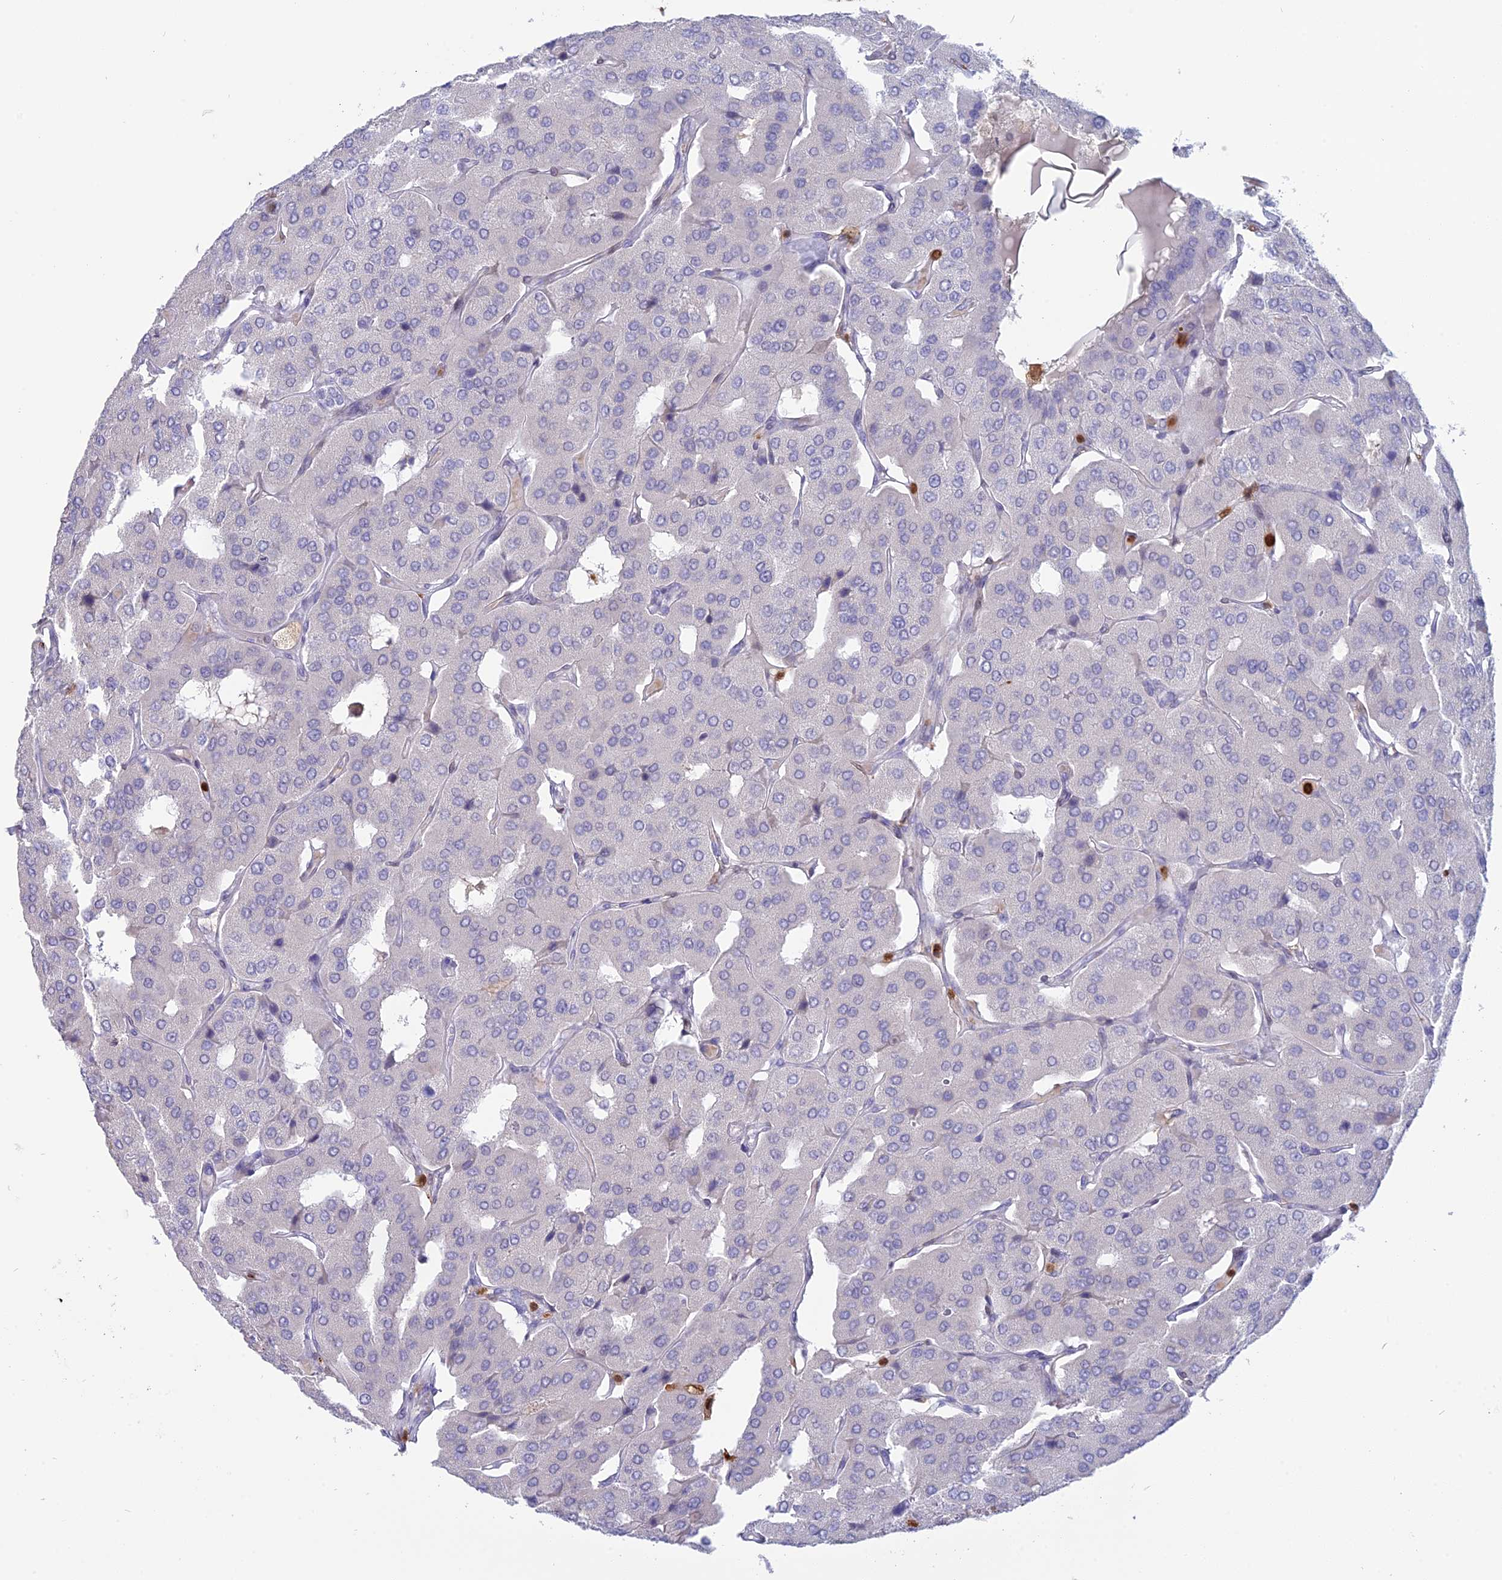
{"staining": {"intensity": "negative", "quantity": "none", "location": "none"}, "tissue": "parathyroid gland", "cell_type": "Glandular cells", "image_type": "normal", "snomed": [{"axis": "morphology", "description": "Normal tissue, NOS"}, {"axis": "morphology", "description": "Adenoma, NOS"}, {"axis": "topography", "description": "Parathyroid gland"}], "caption": "Immunohistochemistry (IHC) micrograph of benign parathyroid gland: human parathyroid gland stained with DAB (3,3'-diaminobenzidine) demonstrates no significant protein expression in glandular cells.", "gene": "PGBD4", "patient": {"sex": "female", "age": 86}}